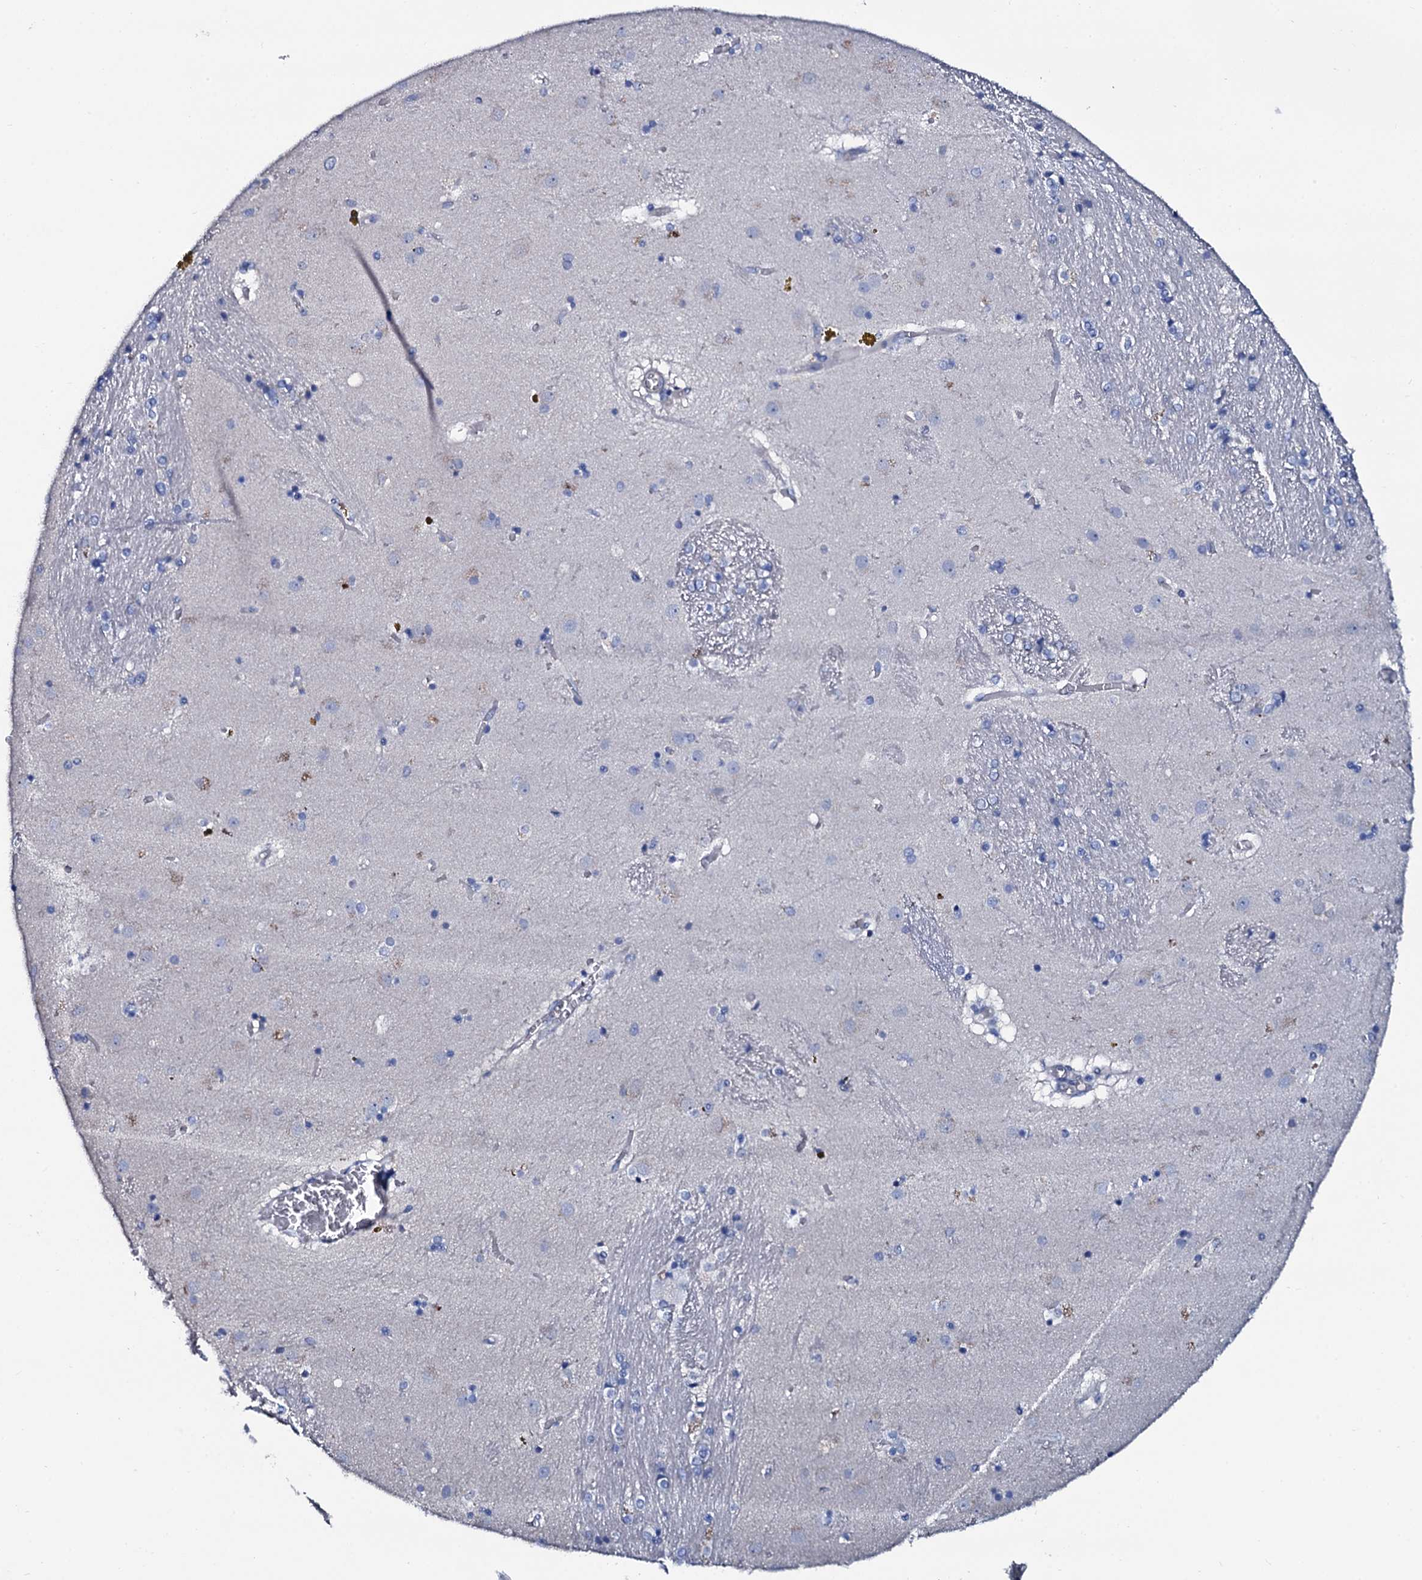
{"staining": {"intensity": "negative", "quantity": "none", "location": "none"}, "tissue": "caudate", "cell_type": "Glial cells", "image_type": "normal", "snomed": [{"axis": "morphology", "description": "Normal tissue, NOS"}, {"axis": "topography", "description": "Lateral ventricle wall"}], "caption": "A histopathology image of human caudate is negative for staining in glial cells. Brightfield microscopy of immunohistochemistry (IHC) stained with DAB (3,3'-diaminobenzidine) (brown) and hematoxylin (blue), captured at high magnification.", "gene": "GYS2", "patient": {"sex": "male", "age": 70}}